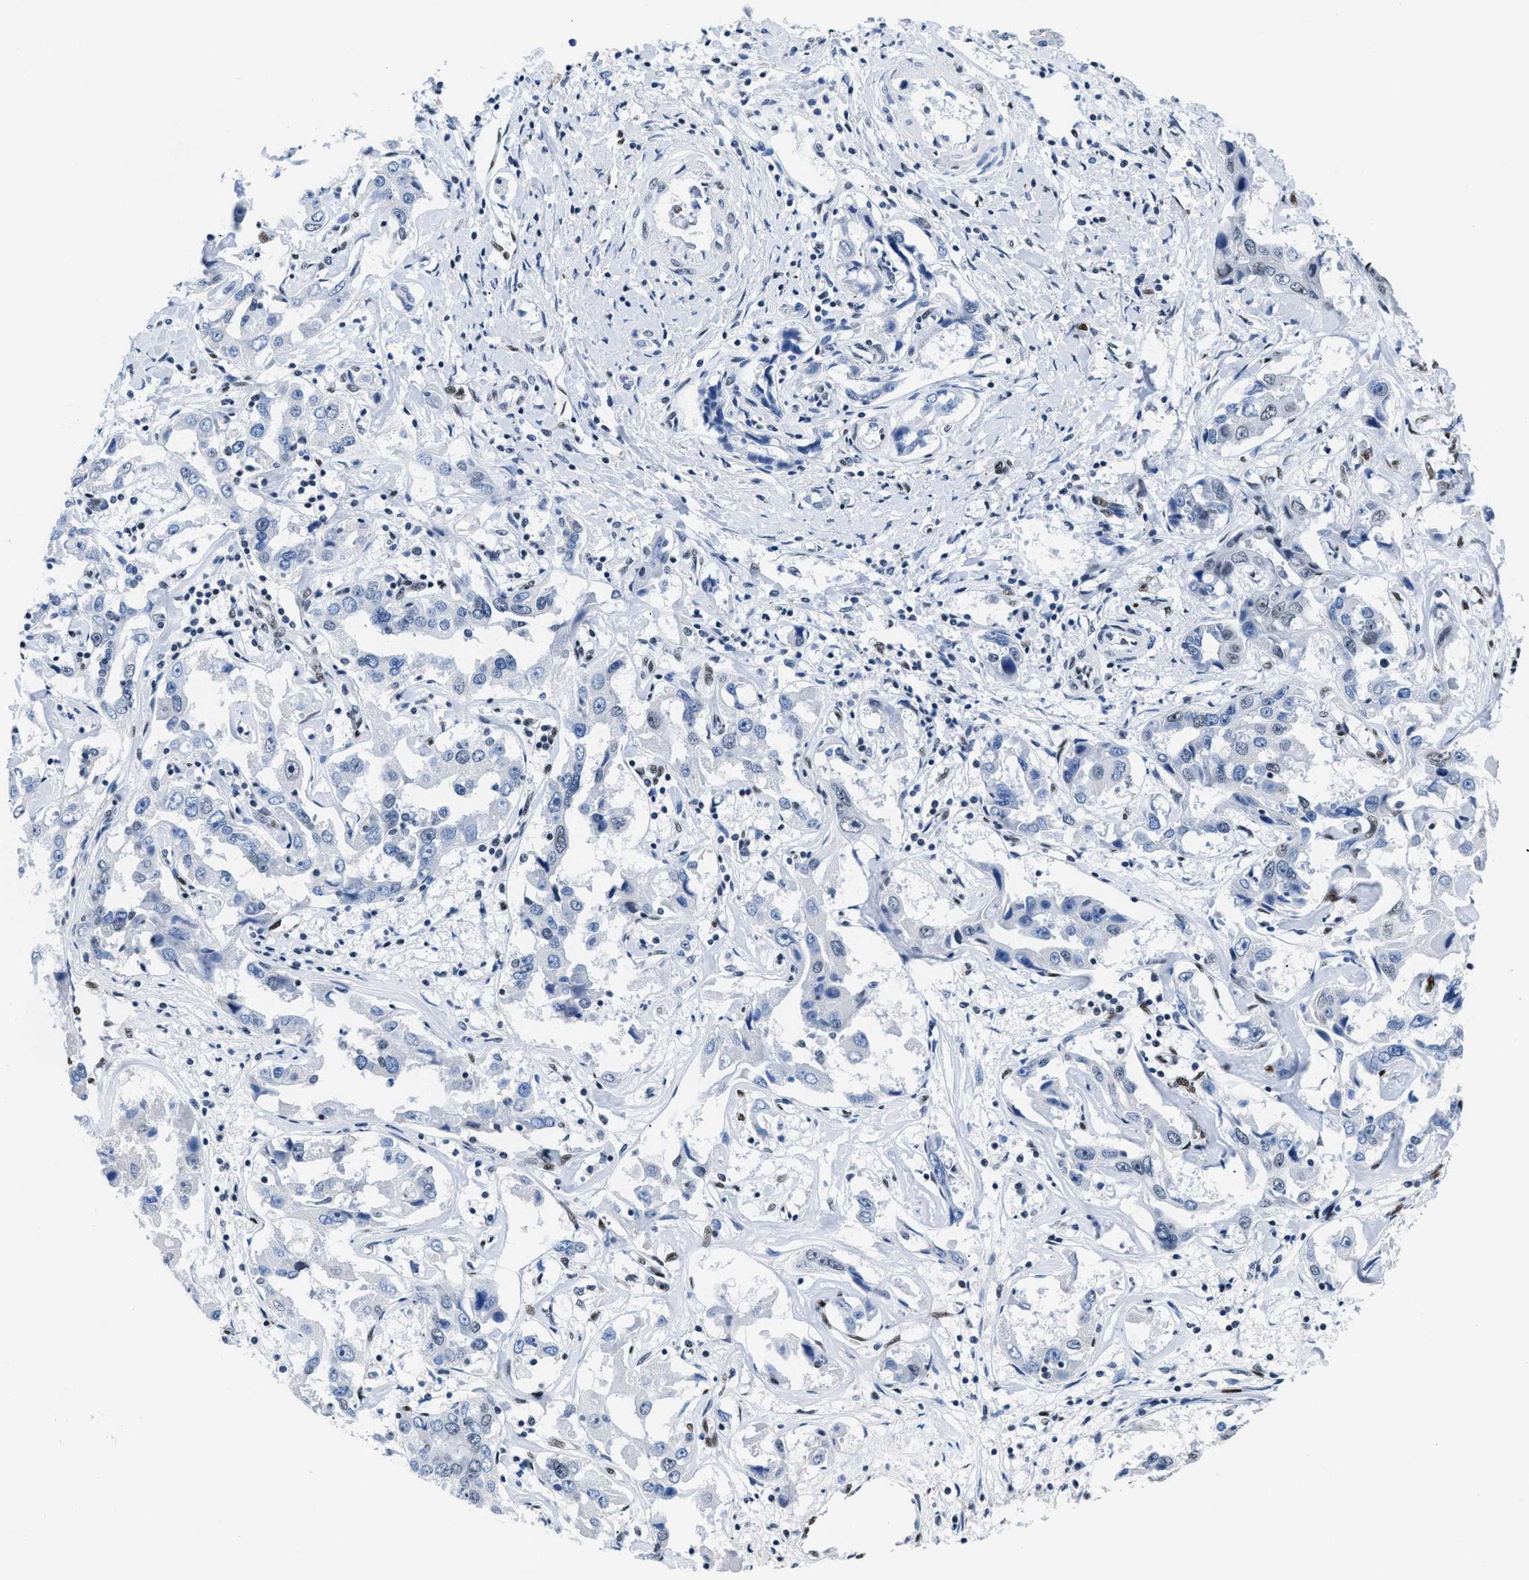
{"staining": {"intensity": "weak", "quantity": "<25%", "location": "nuclear"}, "tissue": "liver cancer", "cell_type": "Tumor cells", "image_type": "cancer", "snomed": [{"axis": "morphology", "description": "Cholangiocarcinoma"}, {"axis": "topography", "description": "Liver"}], "caption": "The micrograph exhibits no staining of tumor cells in liver cholangiocarcinoma. Brightfield microscopy of immunohistochemistry (IHC) stained with DAB (brown) and hematoxylin (blue), captured at high magnification.", "gene": "CTBP1", "patient": {"sex": "male", "age": 59}}